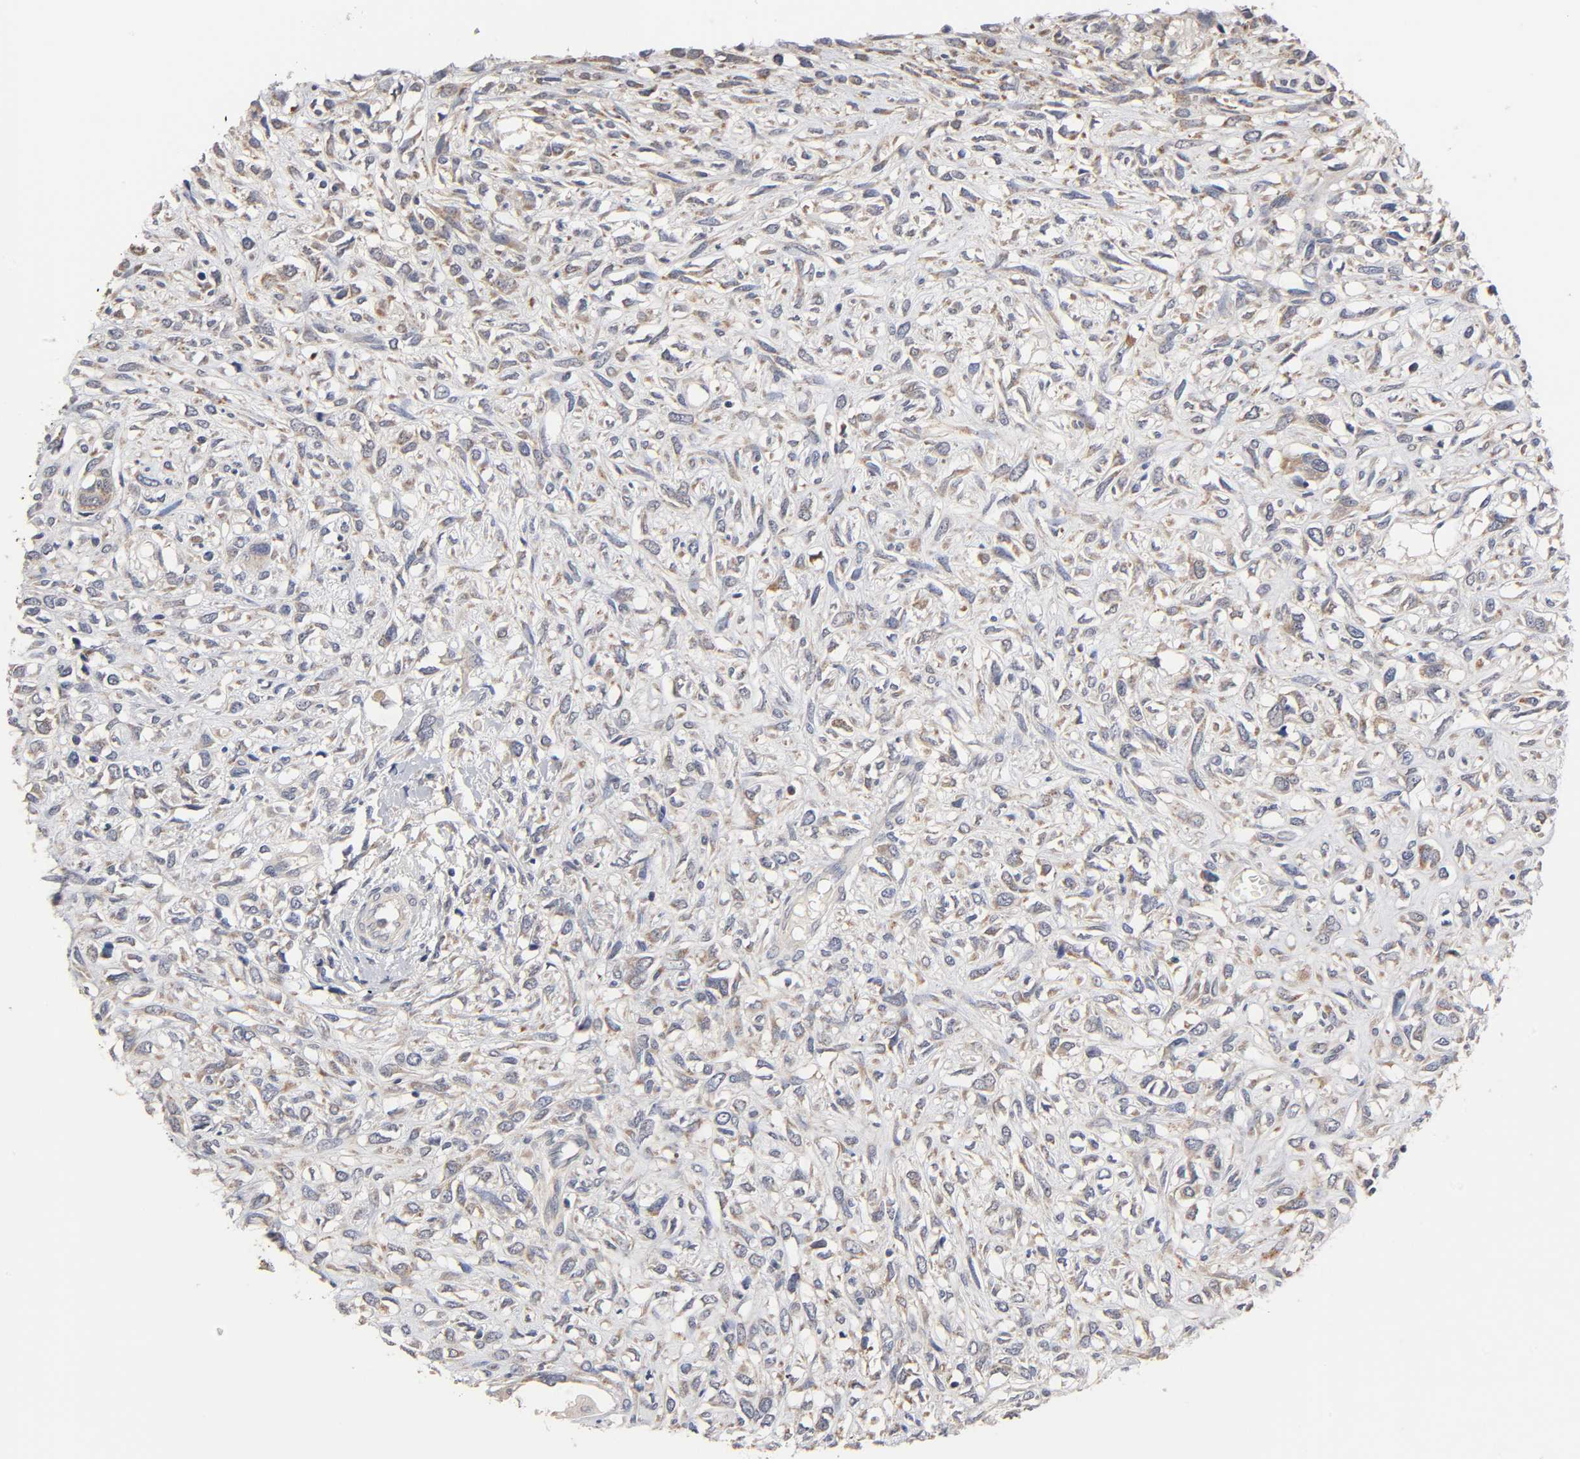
{"staining": {"intensity": "moderate", "quantity": ">75%", "location": "cytoplasmic/membranous"}, "tissue": "head and neck cancer", "cell_type": "Tumor cells", "image_type": "cancer", "snomed": [{"axis": "morphology", "description": "Necrosis, NOS"}, {"axis": "morphology", "description": "Neoplasm, malignant, NOS"}, {"axis": "topography", "description": "Salivary gland"}, {"axis": "topography", "description": "Head-Neck"}], "caption": "Tumor cells reveal medium levels of moderate cytoplasmic/membranous expression in about >75% of cells in human head and neck cancer.", "gene": "GSTZ1", "patient": {"sex": "male", "age": 43}}